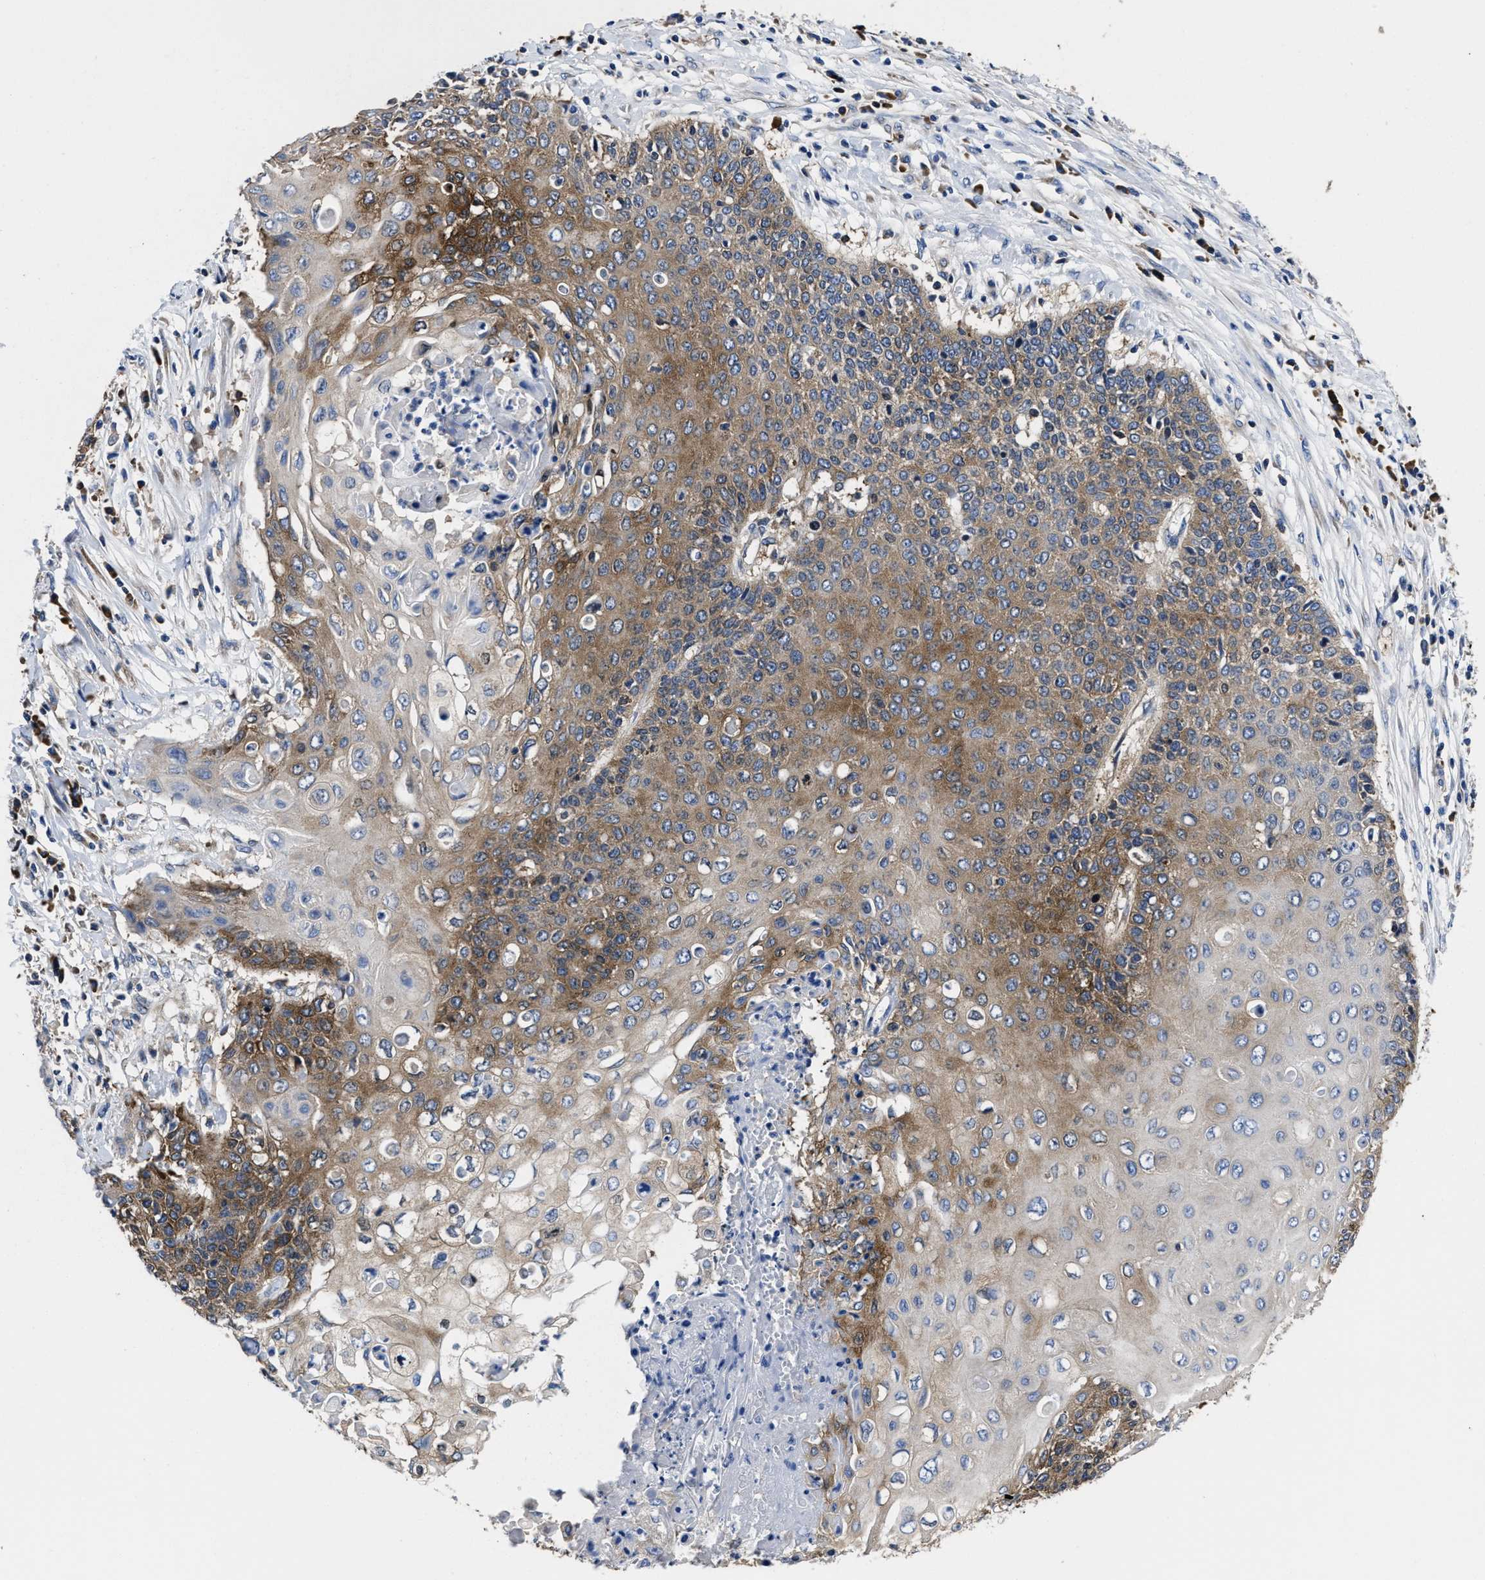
{"staining": {"intensity": "moderate", "quantity": "25%-75%", "location": "cytoplasmic/membranous"}, "tissue": "cervical cancer", "cell_type": "Tumor cells", "image_type": "cancer", "snomed": [{"axis": "morphology", "description": "Squamous cell carcinoma, NOS"}, {"axis": "topography", "description": "Cervix"}], "caption": "High-power microscopy captured an immunohistochemistry (IHC) image of cervical cancer, revealing moderate cytoplasmic/membranous positivity in about 25%-75% of tumor cells.", "gene": "YARS1", "patient": {"sex": "female", "age": 39}}